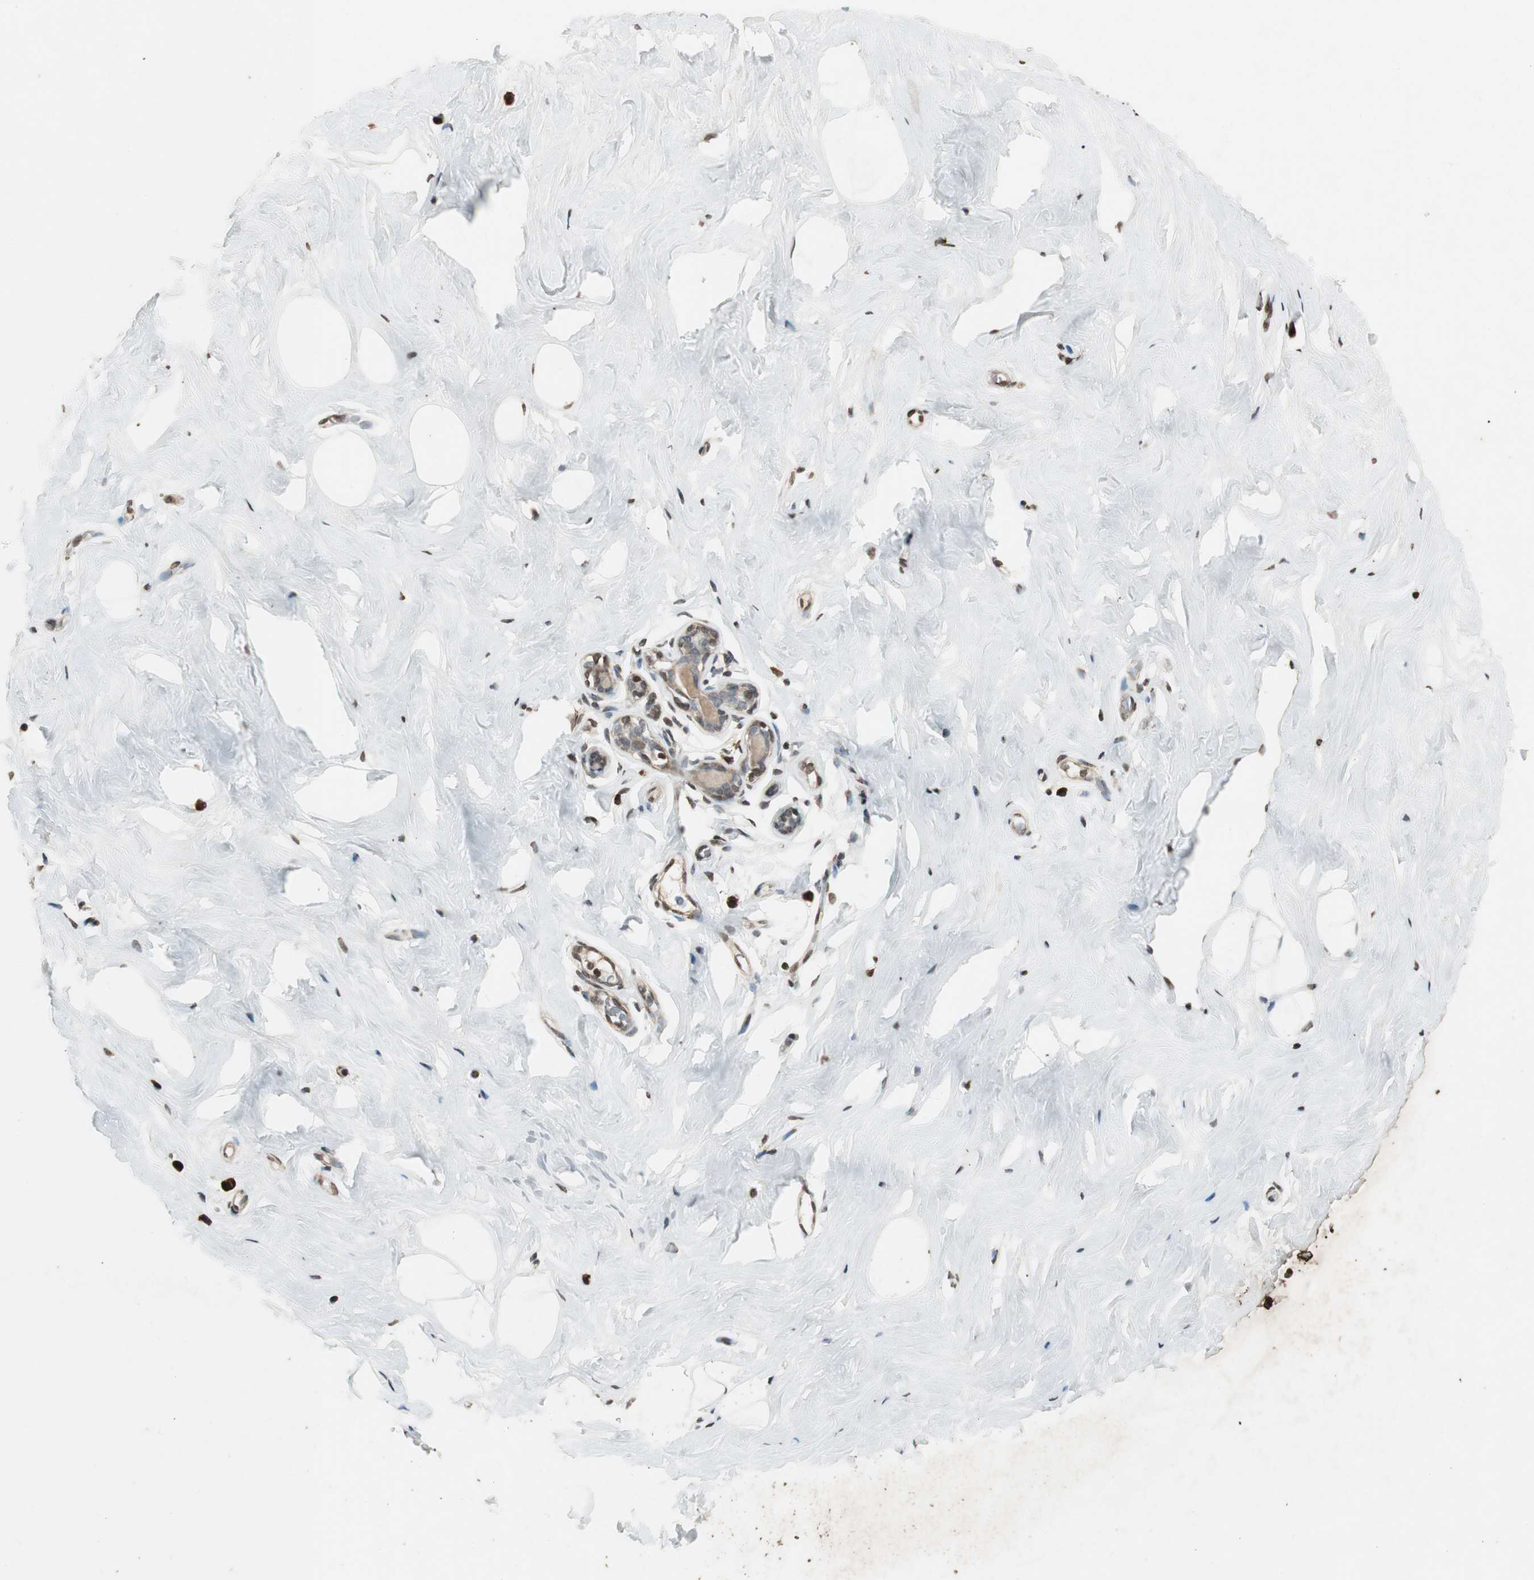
{"staining": {"intensity": "negative", "quantity": "none", "location": "none"}, "tissue": "breast", "cell_type": "Adipocytes", "image_type": "normal", "snomed": [{"axis": "morphology", "description": "Normal tissue, NOS"}, {"axis": "topography", "description": "Breast"}], "caption": "A high-resolution micrograph shows IHC staining of normal breast, which exhibits no significant expression in adipocytes.", "gene": "PRKG1", "patient": {"sex": "female", "age": 75}}